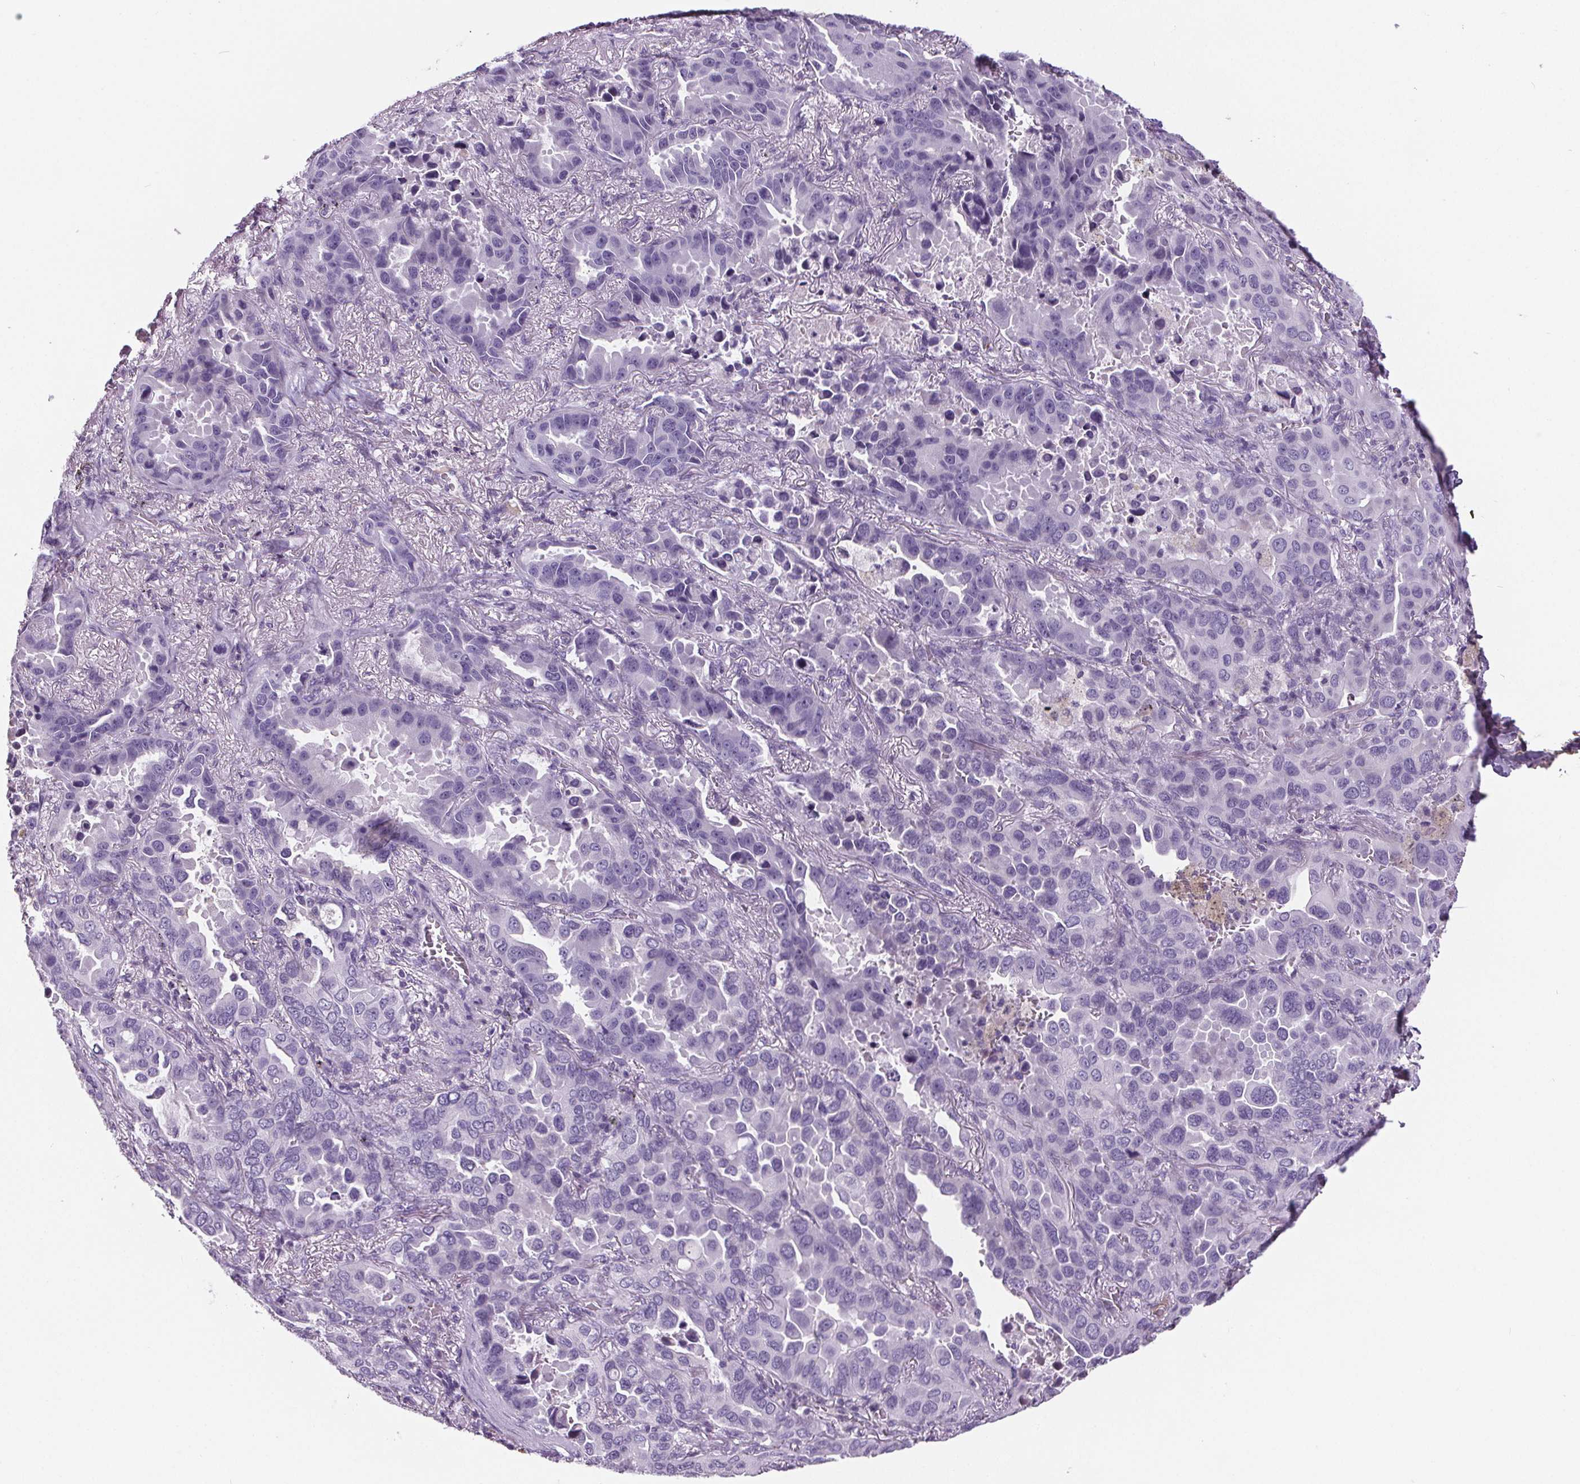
{"staining": {"intensity": "negative", "quantity": "none", "location": "none"}, "tissue": "lung cancer", "cell_type": "Tumor cells", "image_type": "cancer", "snomed": [{"axis": "morphology", "description": "Adenocarcinoma, NOS"}, {"axis": "topography", "description": "Lung"}], "caption": "Immunohistochemical staining of human adenocarcinoma (lung) demonstrates no significant expression in tumor cells.", "gene": "CD5L", "patient": {"sex": "male", "age": 64}}